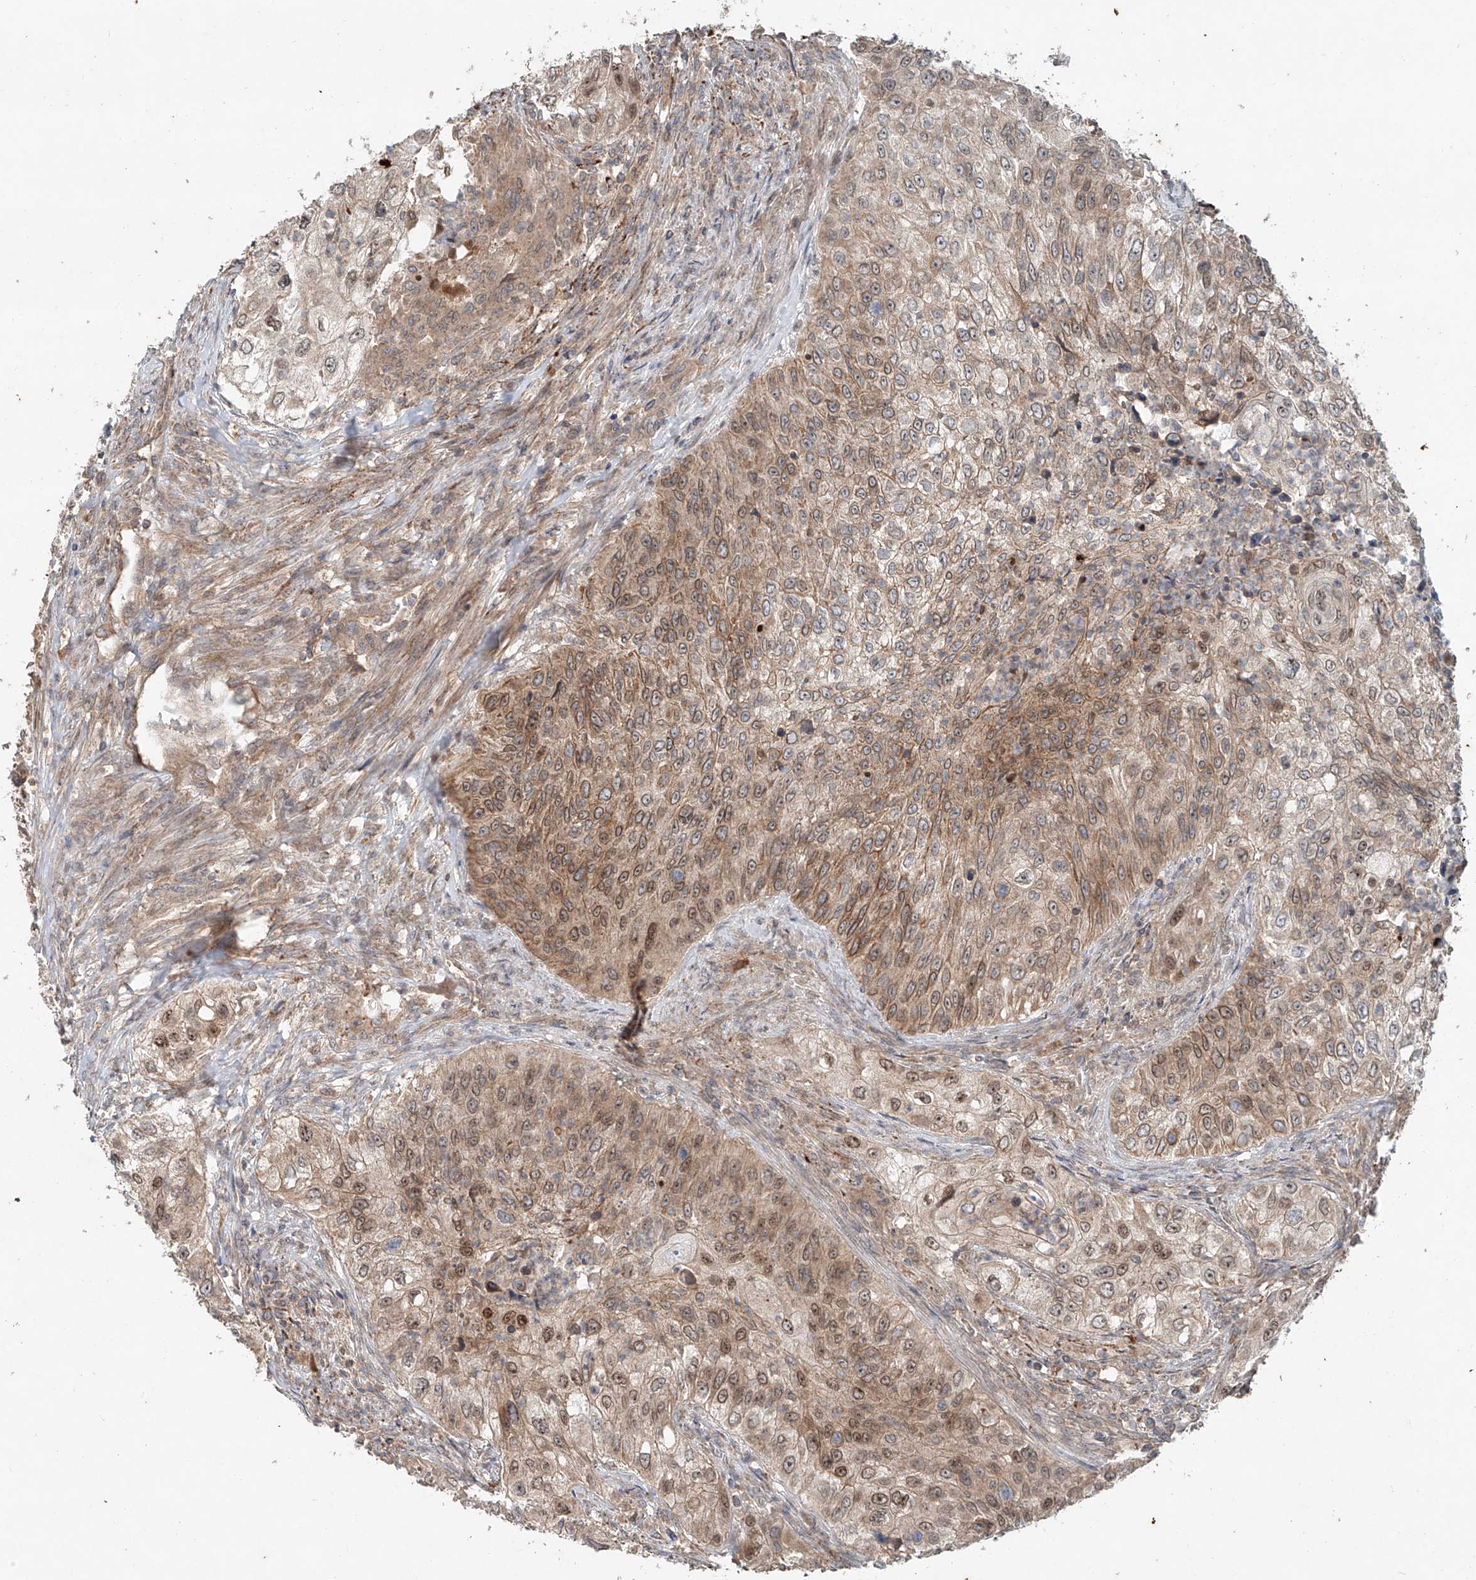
{"staining": {"intensity": "moderate", "quantity": ">75%", "location": "cytoplasmic/membranous,nuclear"}, "tissue": "urothelial cancer", "cell_type": "Tumor cells", "image_type": "cancer", "snomed": [{"axis": "morphology", "description": "Urothelial carcinoma, High grade"}, {"axis": "topography", "description": "Urinary bladder"}], "caption": "Urothelial cancer tissue exhibits moderate cytoplasmic/membranous and nuclear expression in approximately >75% of tumor cells (DAB = brown stain, brightfield microscopy at high magnification).", "gene": "IER5", "patient": {"sex": "female", "age": 60}}